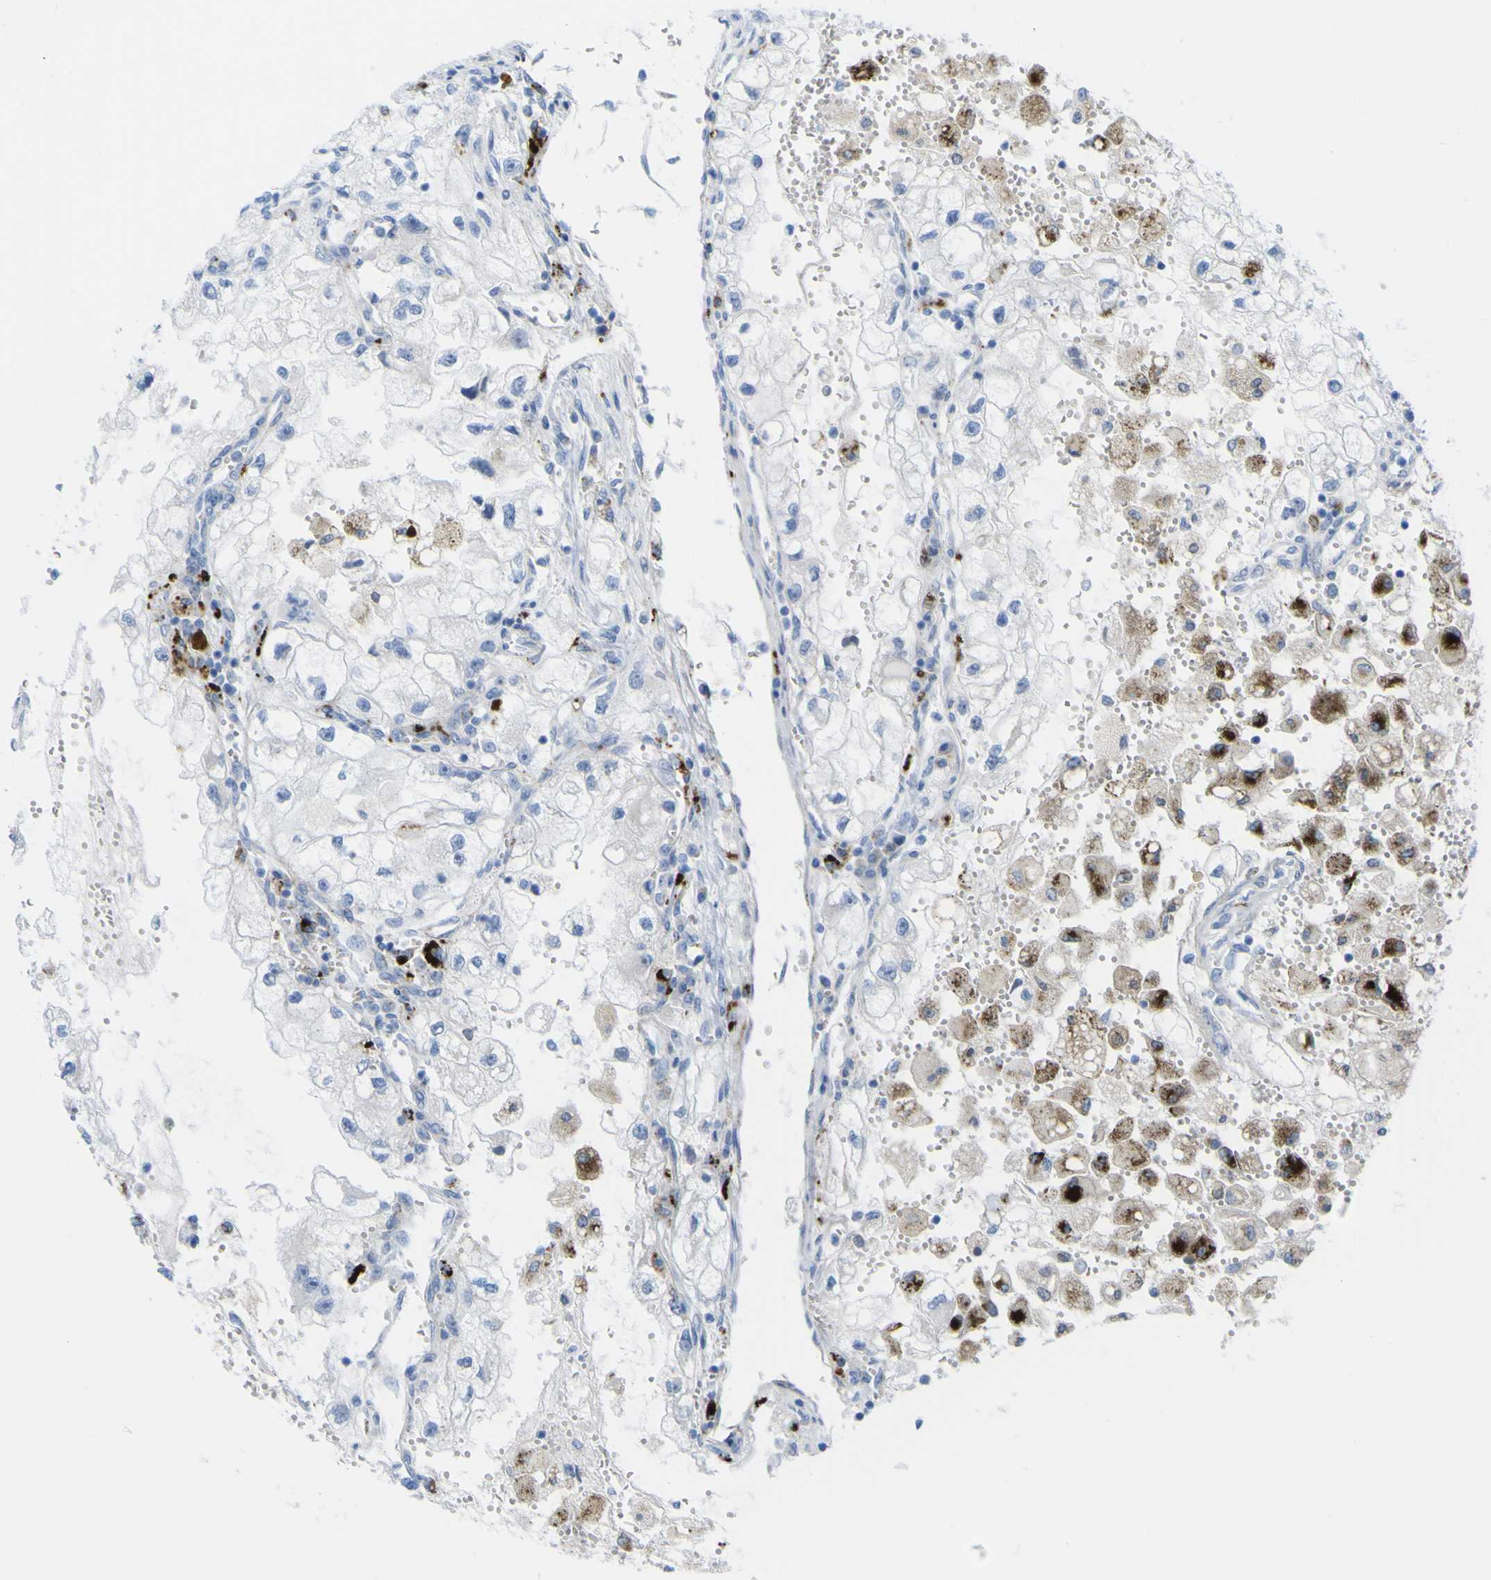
{"staining": {"intensity": "negative", "quantity": "none", "location": "none"}, "tissue": "renal cancer", "cell_type": "Tumor cells", "image_type": "cancer", "snomed": [{"axis": "morphology", "description": "Adenocarcinoma, NOS"}, {"axis": "topography", "description": "Kidney"}], "caption": "An image of human renal cancer is negative for staining in tumor cells.", "gene": "PLD3", "patient": {"sex": "female", "age": 70}}